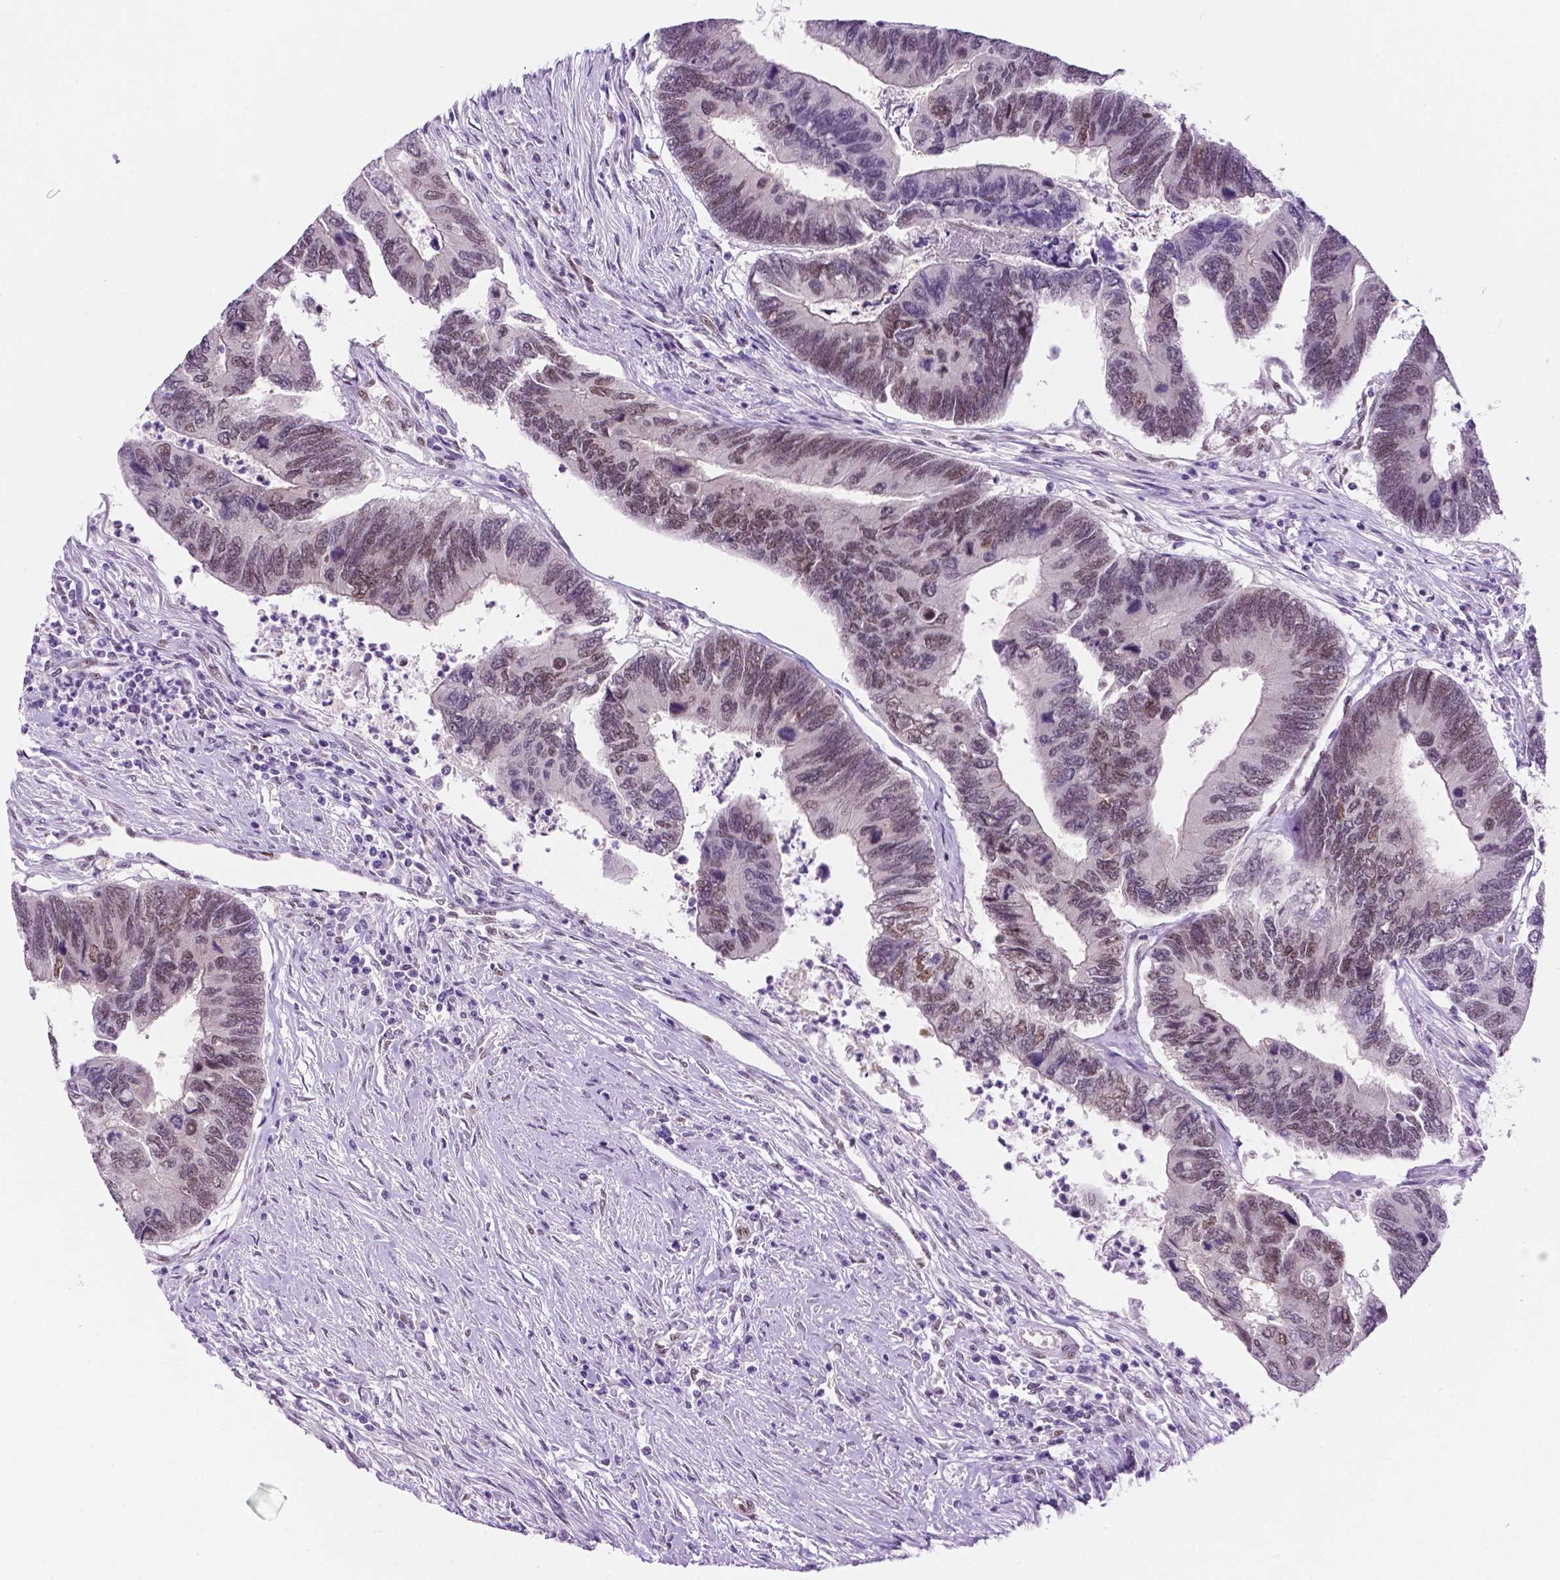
{"staining": {"intensity": "weak", "quantity": "25%-75%", "location": "nuclear"}, "tissue": "colorectal cancer", "cell_type": "Tumor cells", "image_type": "cancer", "snomed": [{"axis": "morphology", "description": "Adenocarcinoma, NOS"}, {"axis": "topography", "description": "Colon"}], "caption": "Immunohistochemical staining of human adenocarcinoma (colorectal) reveals weak nuclear protein positivity in approximately 25%-75% of tumor cells. The protein of interest is shown in brown color, while the nuclei are stained blue.", "gene": "ERF", "patient": {"sex": "female", "age": 67}}